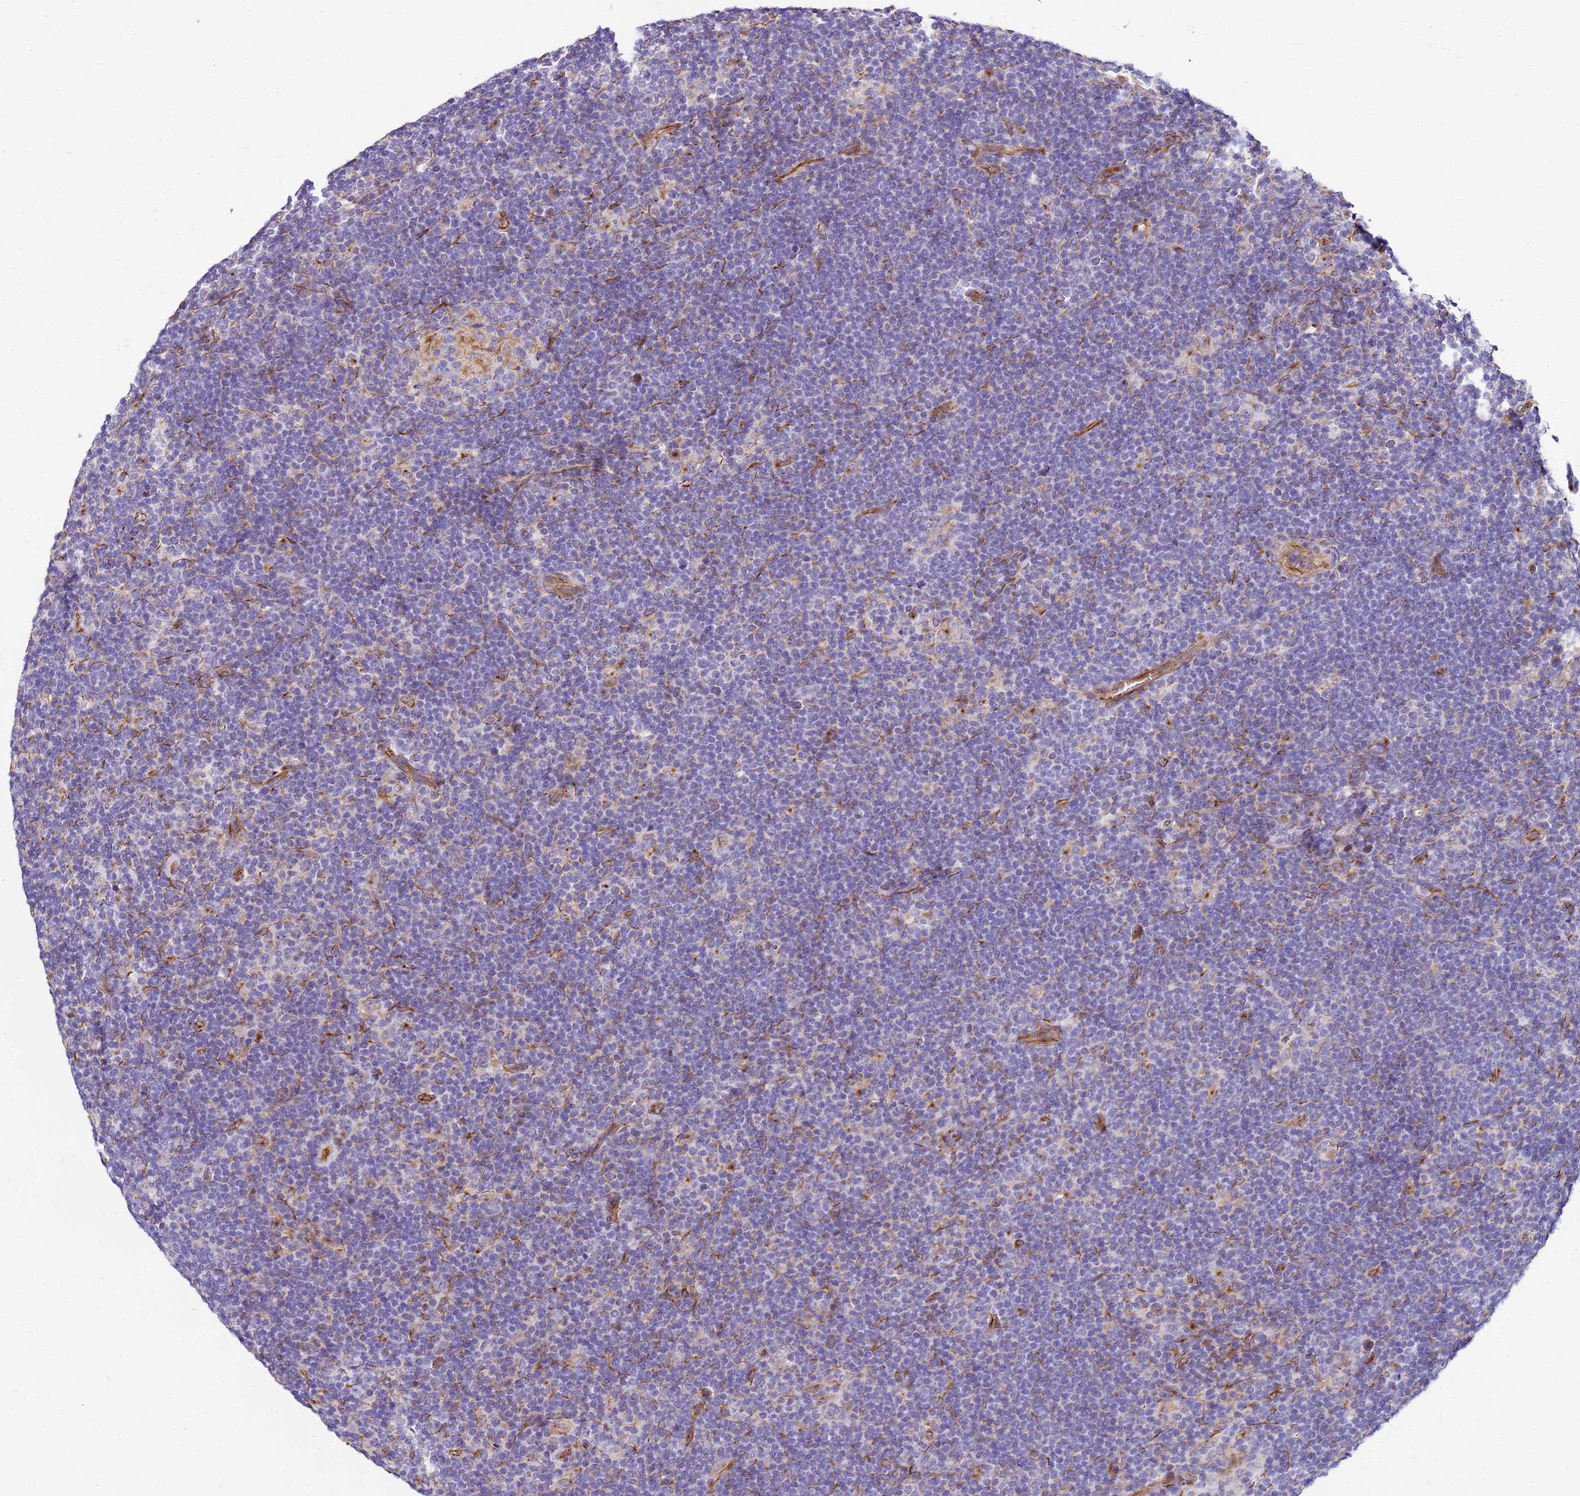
{"staining": {"intensity": "moderate", "quantity": "<25%", "location": "cytoplasmic/membranous"}, "tissue": "lymphoma", "cell_type": "Tumor cells", "image_type": "cancer", "snomed": [{"axis": "morphology", "description": "Hodgkin's disease, NOS"}, {"axis": "topography", "description": "Lymph node"}], "caption": "The immunohistochemical stain labels moderate cytoplasmic/membranous staining in tumor cells of lymphoma tissue. (DAB (3,3'-diaminobenzidine) IHC, brown staining for protein, blue staining for nuclei).", "gene": "UBXN2B", "patient": {"sex": "female", "age": 57}}